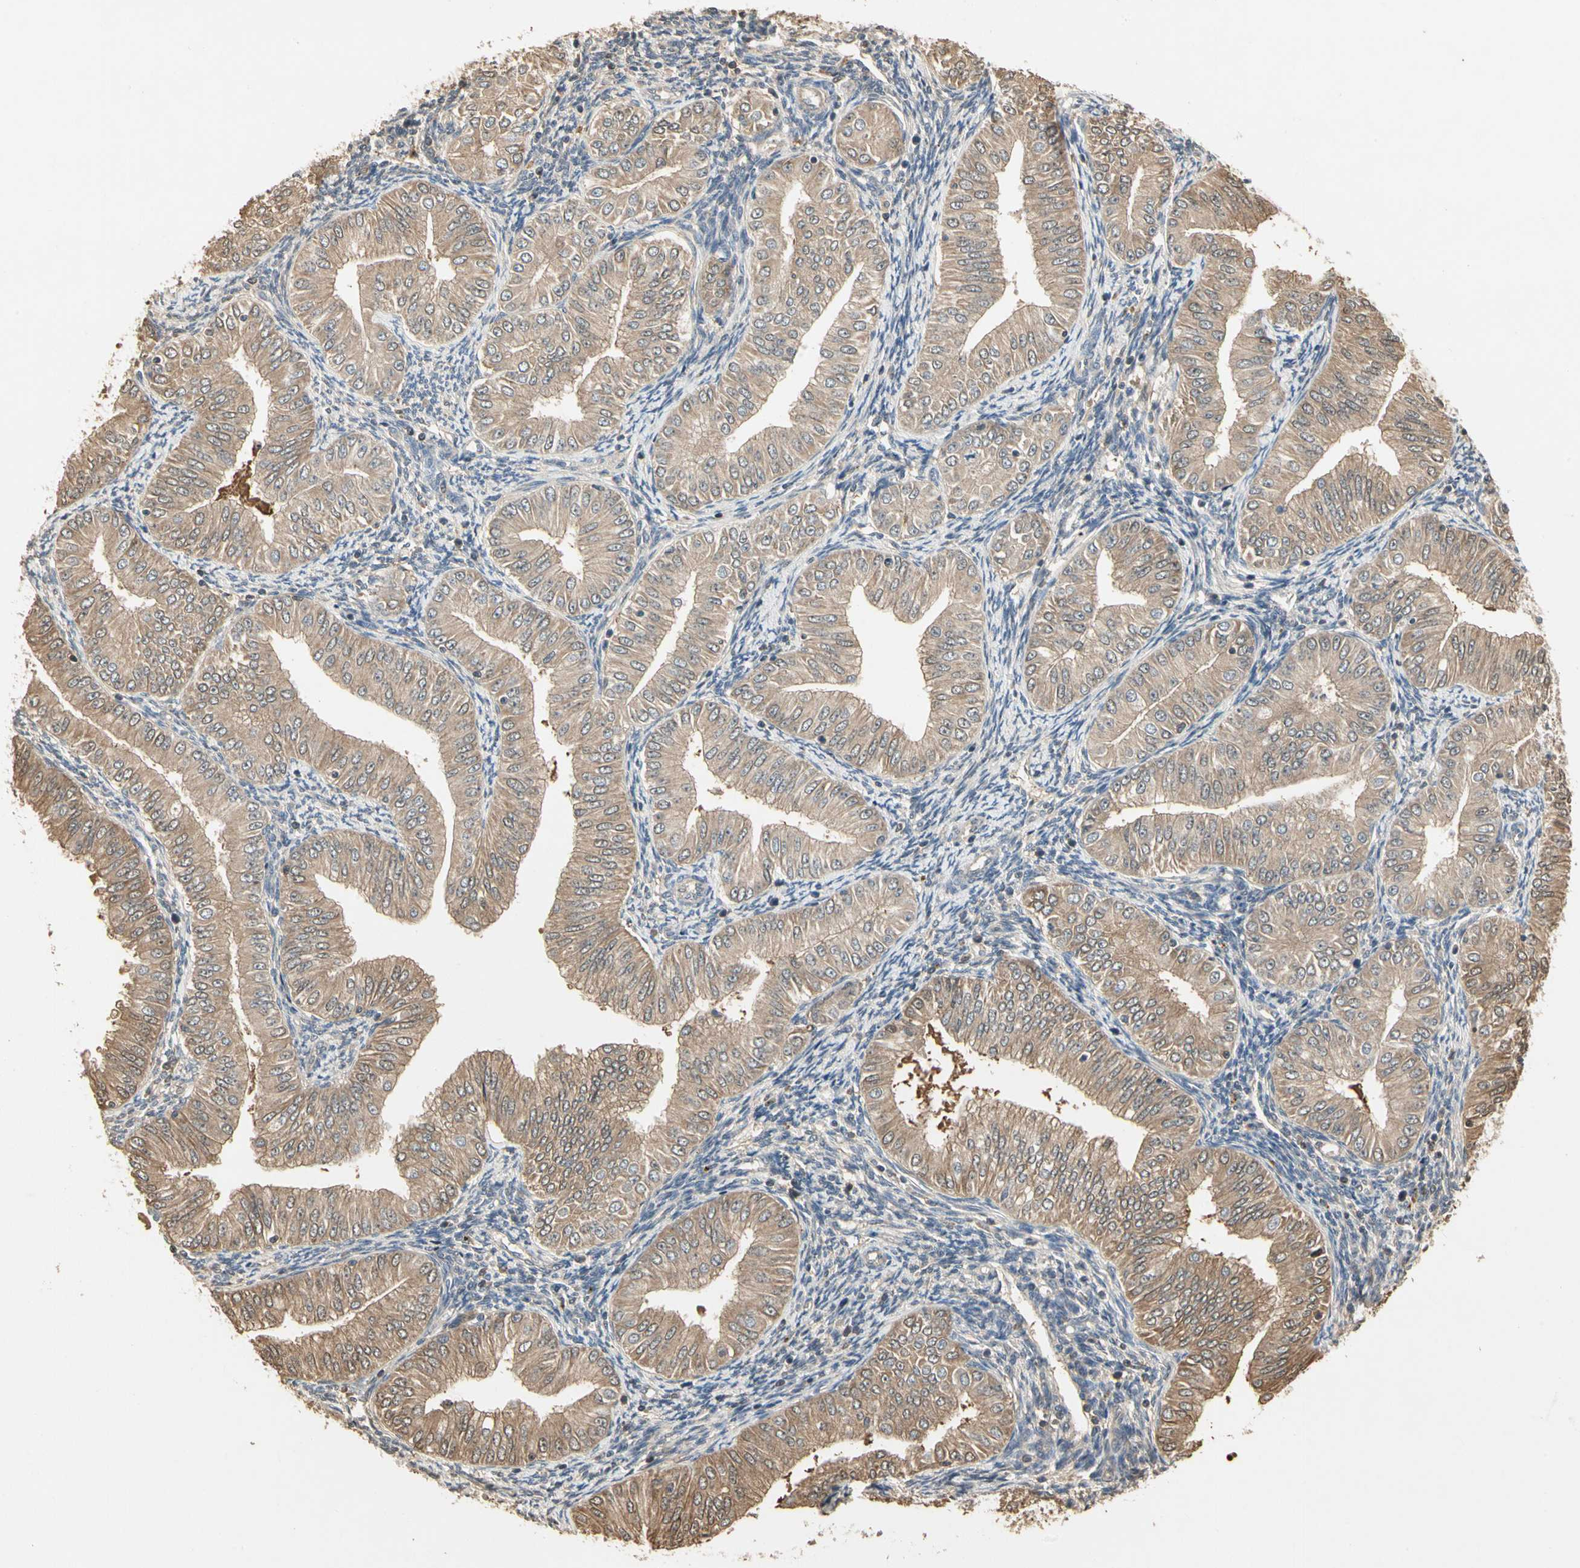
{"staining": {"intensity": "moderate", "quantity": ">75%", "location": "cytoplasmic/membranous"}, "tissue": "endometrial cancer", "cell_type": "Tumor cells", "image_type": "cancer", "snomed": [{"axis": "morphology", "description": "Normal tissue, NOS"}, {"axis": "morphology", "description": "Adenocarcinoma, NOS"}, {"axis": "topography", "description": "Endometrium"}], "caption": "This is an image of immunohistochemistry (IHC) staining of endometrial cancer, which shows moderate expression in the cytoplasmic/membranous of tumor cells.", "gene": "DRG2", "patient": {"sex": "female", "age": 53}}